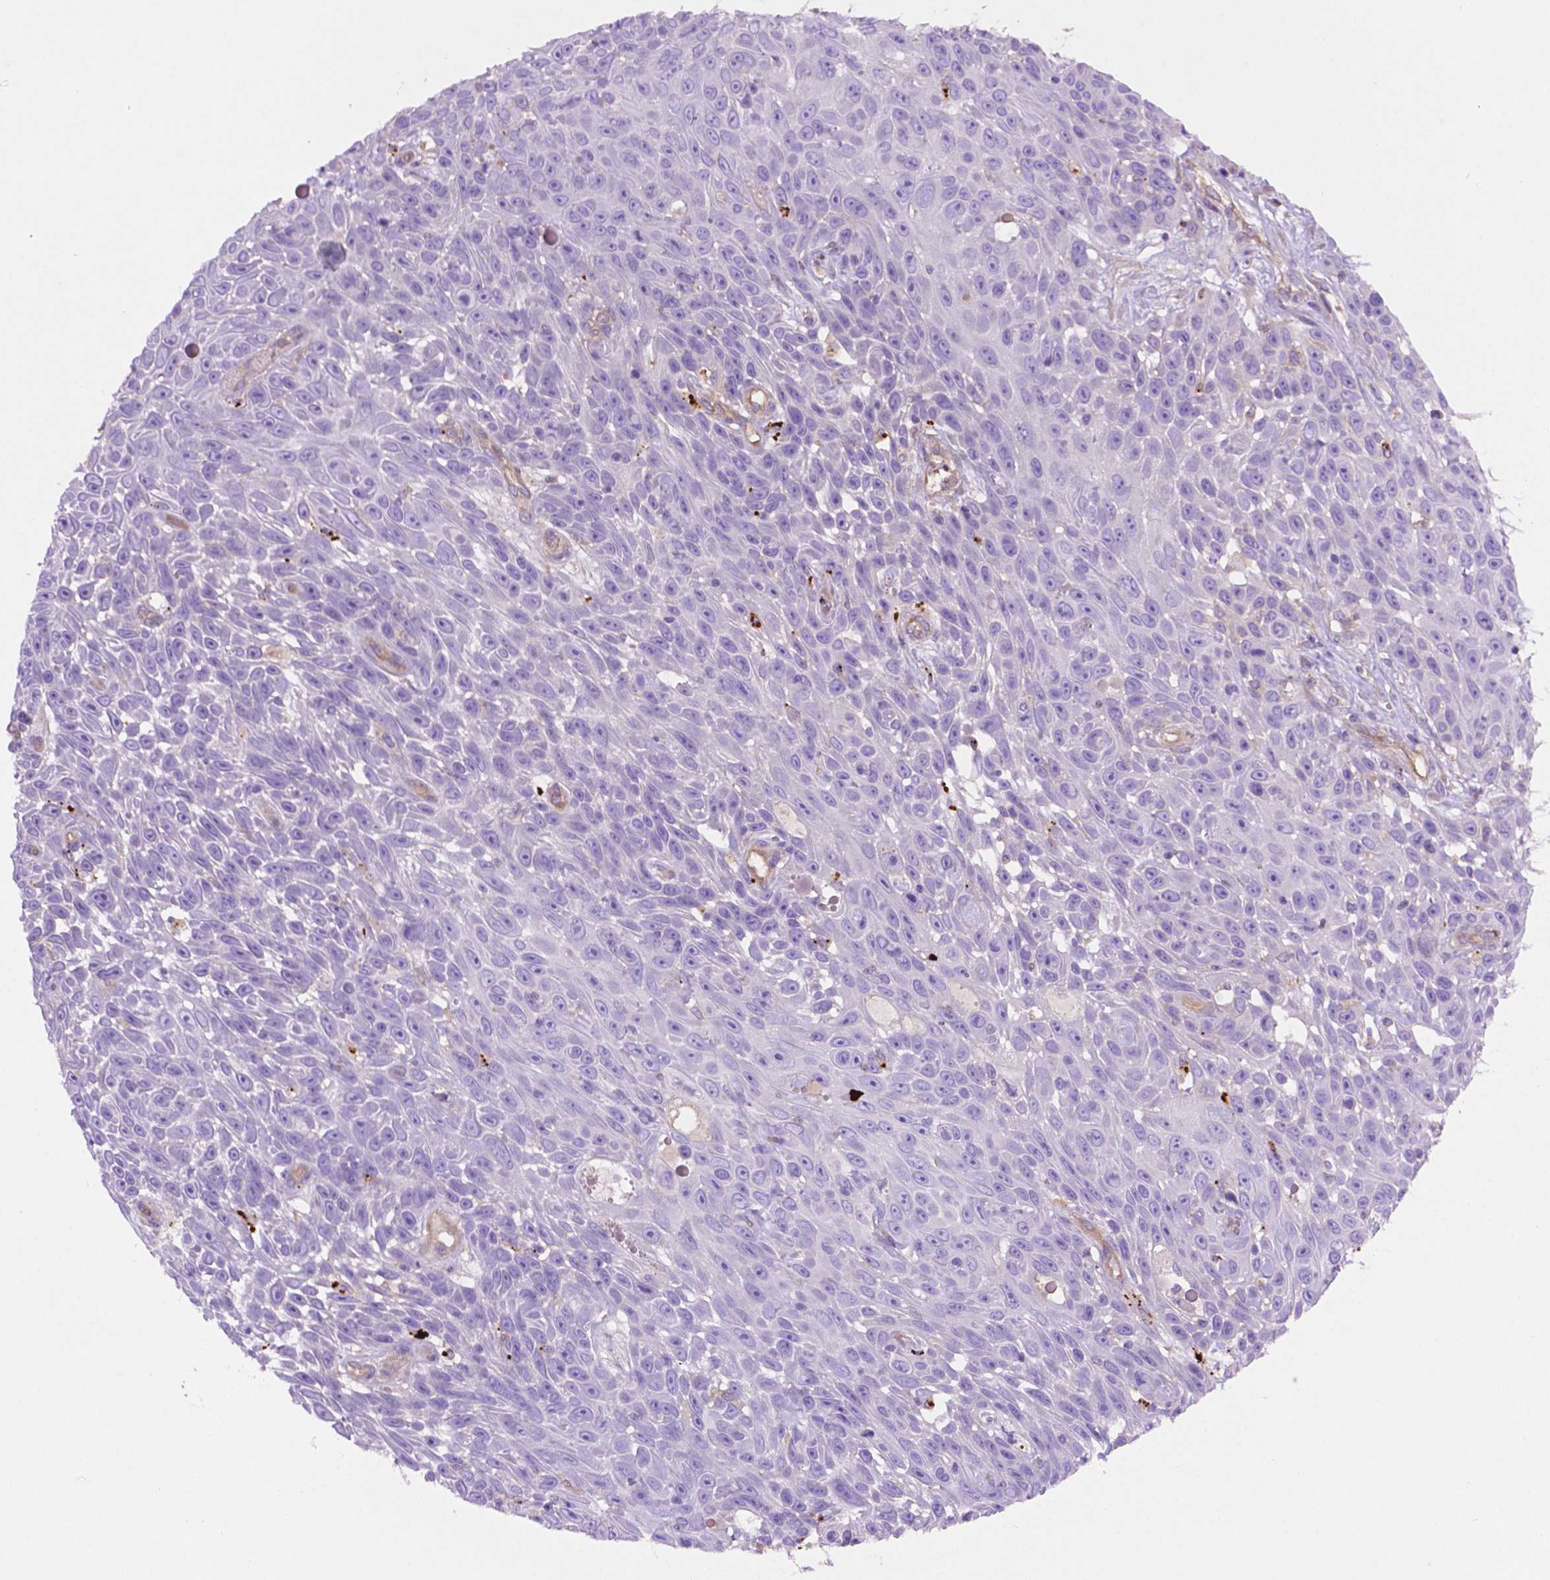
{"staining": {"intensity": "negative", "quantity": "none", "location": "none"}, "tissue": "skin cancer", "cell_type": "Tumor cells", "image_type": "cancer", "snomed": [{"axis": "morphology", "description": "Squamous cell carcinoma, NOS"}, {"axis": "topography", "description": "Skin"}], "caption": "Human skin cancer (squamous cell carcinoma) stained for a protein using immunohistochemistry demonstrates no positivity in tumor cells.", "gene": "GDPD5", "patient": {"sex": "male", "age": 82}}